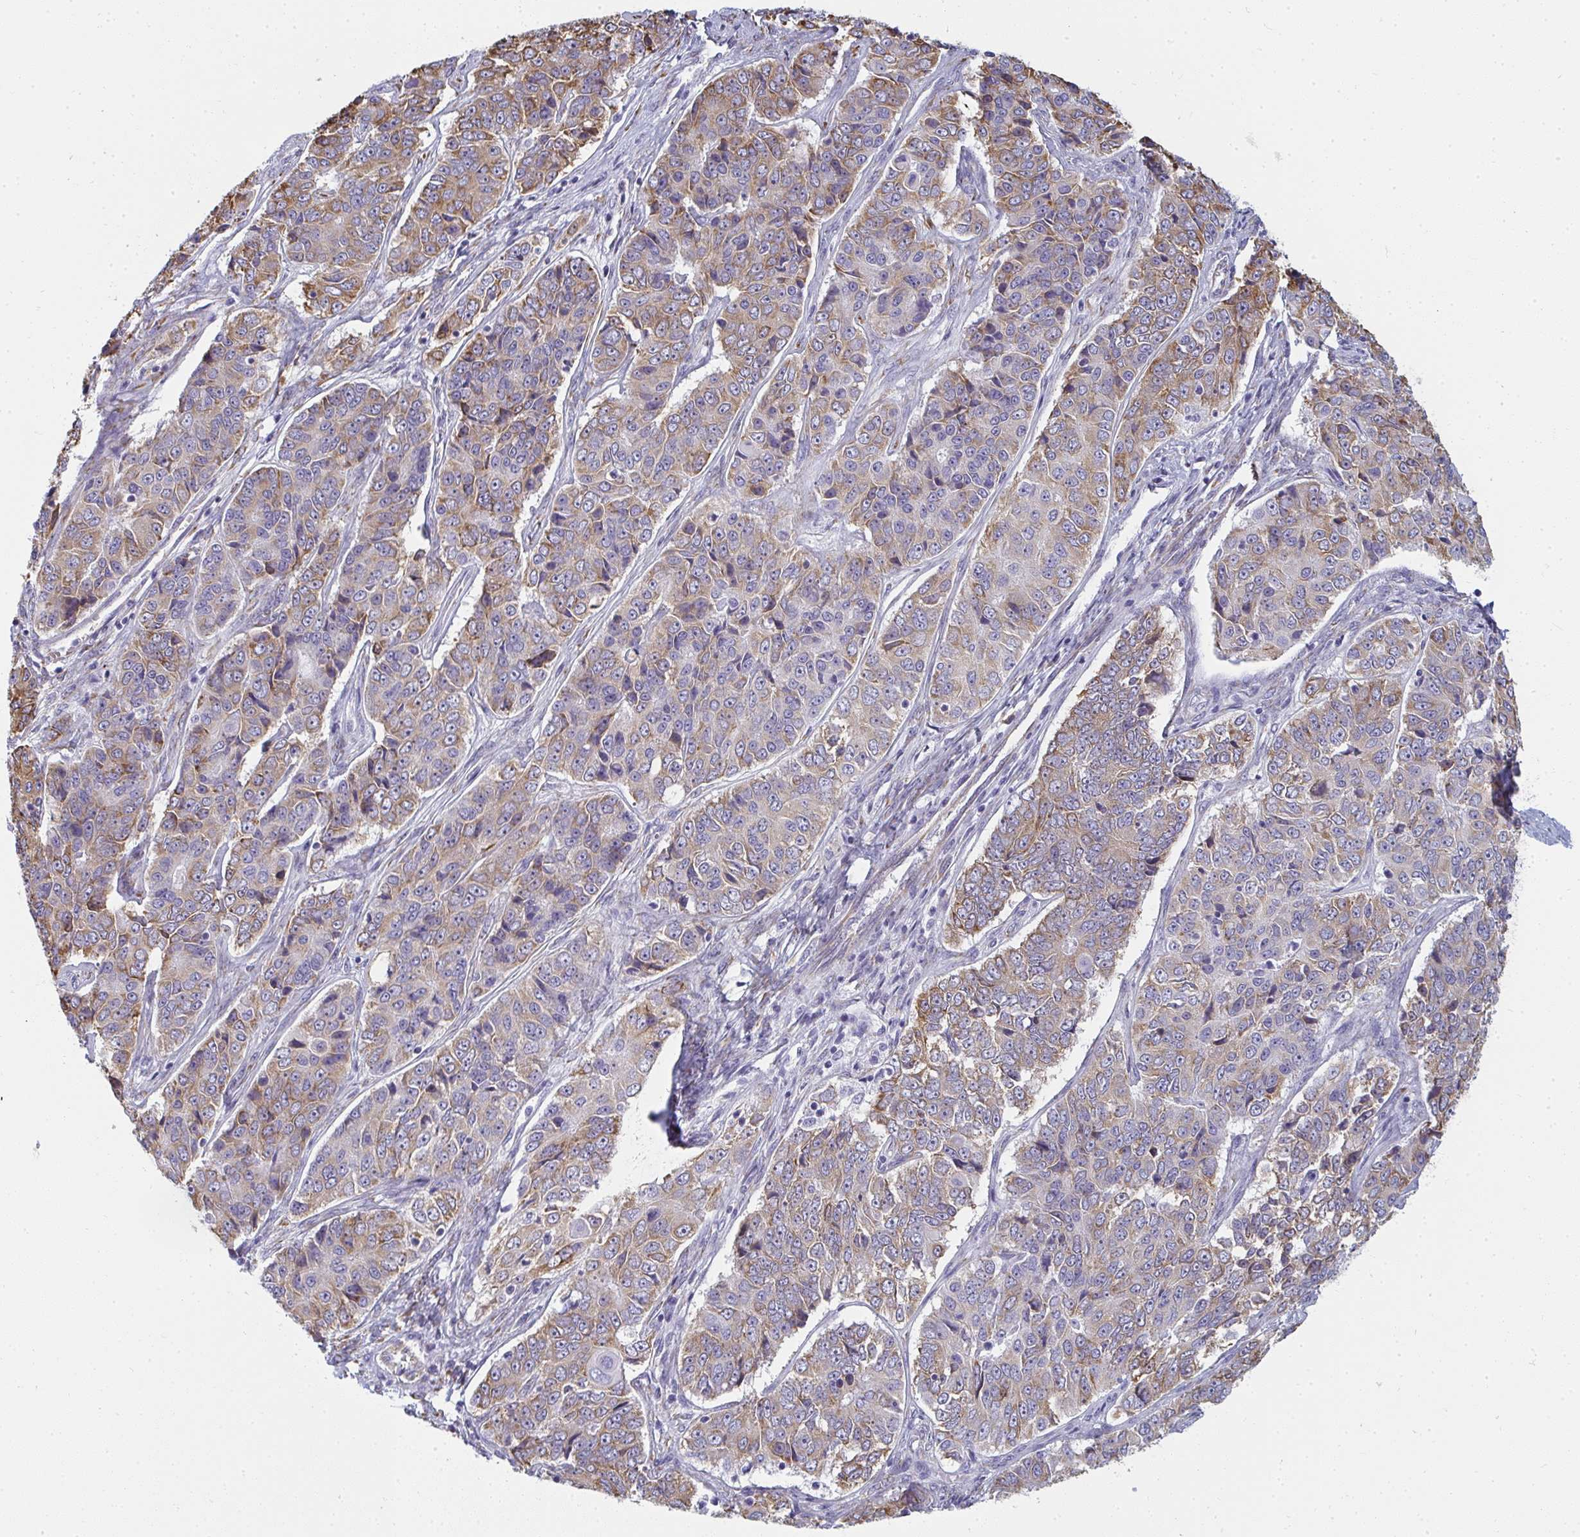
{"staining": {"intensity": "moderate", "quantity": ">75%", "location": "cytoplasmic/membranous"}, "tissue": "ovarian cancer", "cell_type": "Tumor cells", "image_type": "cancer", "snomed": [{"axis": "morphology", "description": "Carcinoma, endometroid"}, {"axis": "topography", "description": "Ovary"}], "caption": "This is a micrograph of immunohistochemistry (IHC) staining of ovarian cancer, which shows moderate expression in the cytoplasmic/membranous of tumor cells.", "gene": "SHROOM1", "patient": {"sex": "female", "age": 51}}